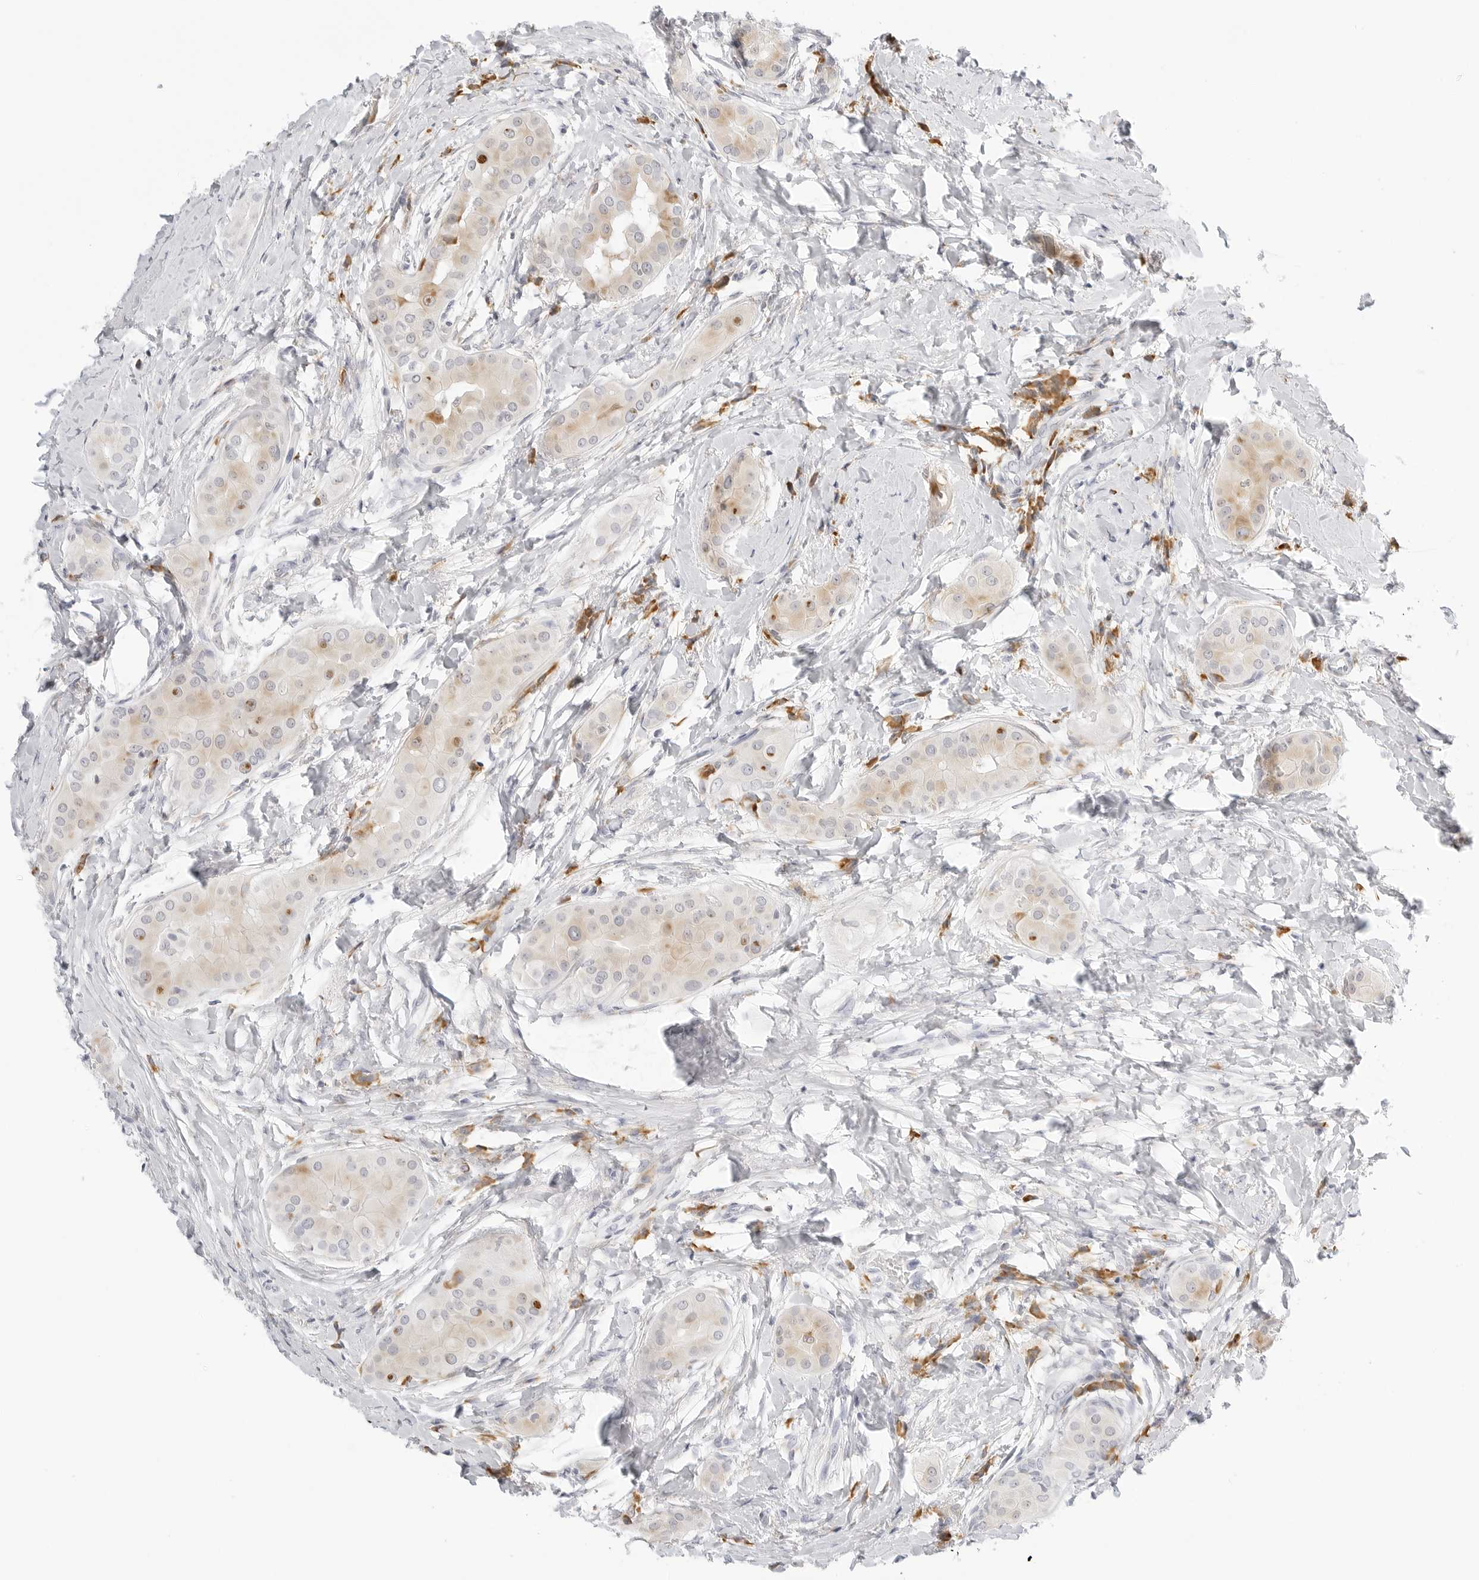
{"staining": {"intensity": "weak", "quantity": "<25%", "location": "cytoplasmic/membranous"}, "tissue": "thyroid cancer", "cell_type": "Tumor cells", "image_type": "cancer", "snomed": [{"axis": "morphology", "description": "Papillary adenocarcinoma, NOS"}, {"axis": "topography", "description": "Thyroid gland"}], "caption": "High magnification brightfield microscopy of thyroid cancer (papillary adenocarcinoma) stained with DAB (3,3'-diaminobenzidine) (brown) and counterstained with hematoxylin (blue): tumor cells show no significant positivity.", "gene": "THEM4", "patient": {"sex": "male", "age": 33}}